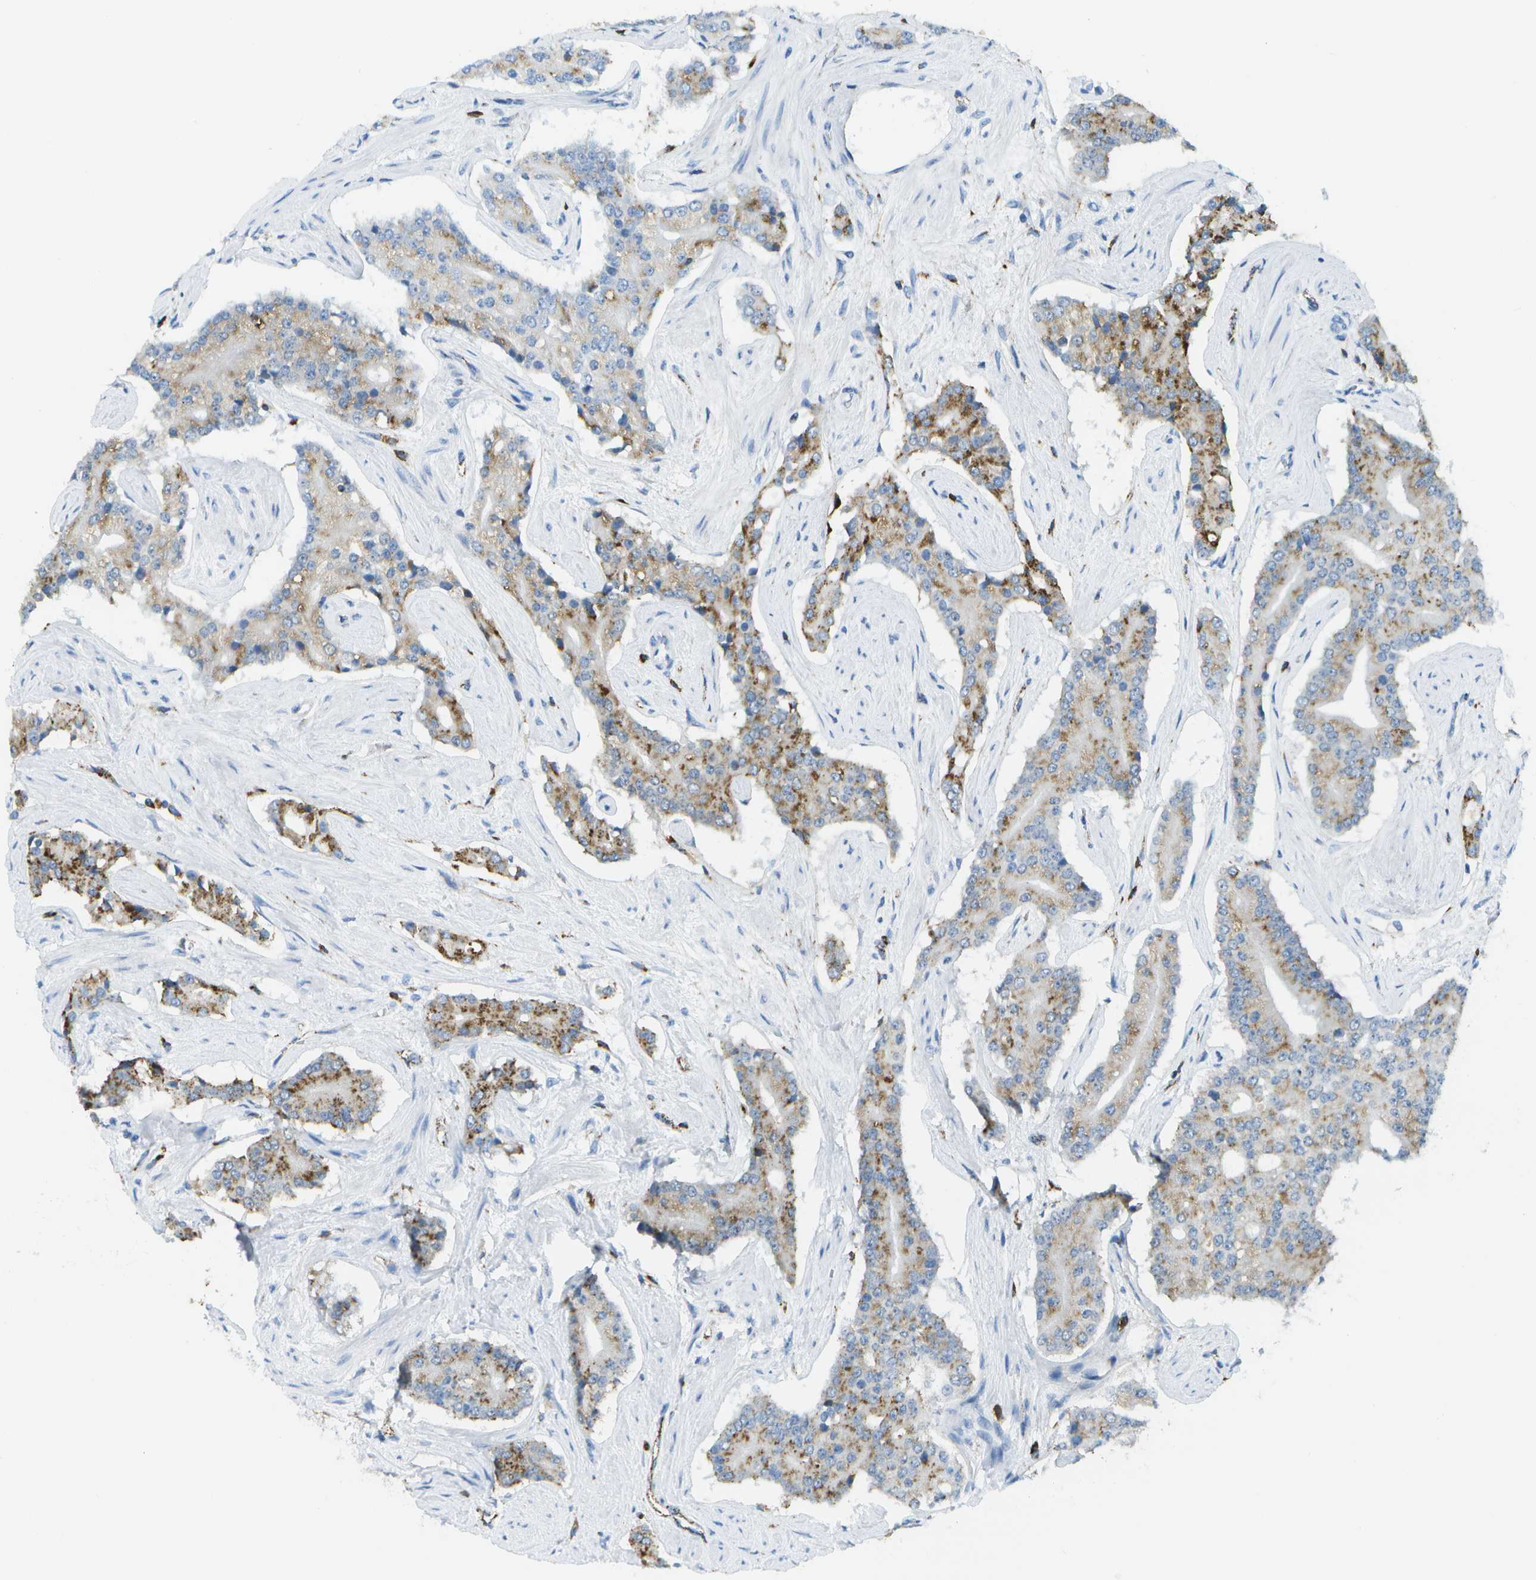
{"staining": {"intensity": "moderate", "quantity": "25%-75%", "location": "cytoplasmic/membranous"}, "tissue": "prostate cancer", "cell_type": "Tumor cells", "image_type": "cancer", "snomed": [{"axis": "morphology", "description": "Normal tissue, NOS"}, {"axis": "morphology", "description": "Adenocarcinoma, High grade"}, {"axis": "topography", "description": "Prostate"}, {"axis": "topography", "description": "Seminal veicle"}], "caption": "Tumor cells demonstrate medium levels of moderate cytoplasmic/membranous expression in approximately 25%-75% of cells in prostate cancer.", "gene": "PRCP", "patient": {"sex": "male", "age": 55}}